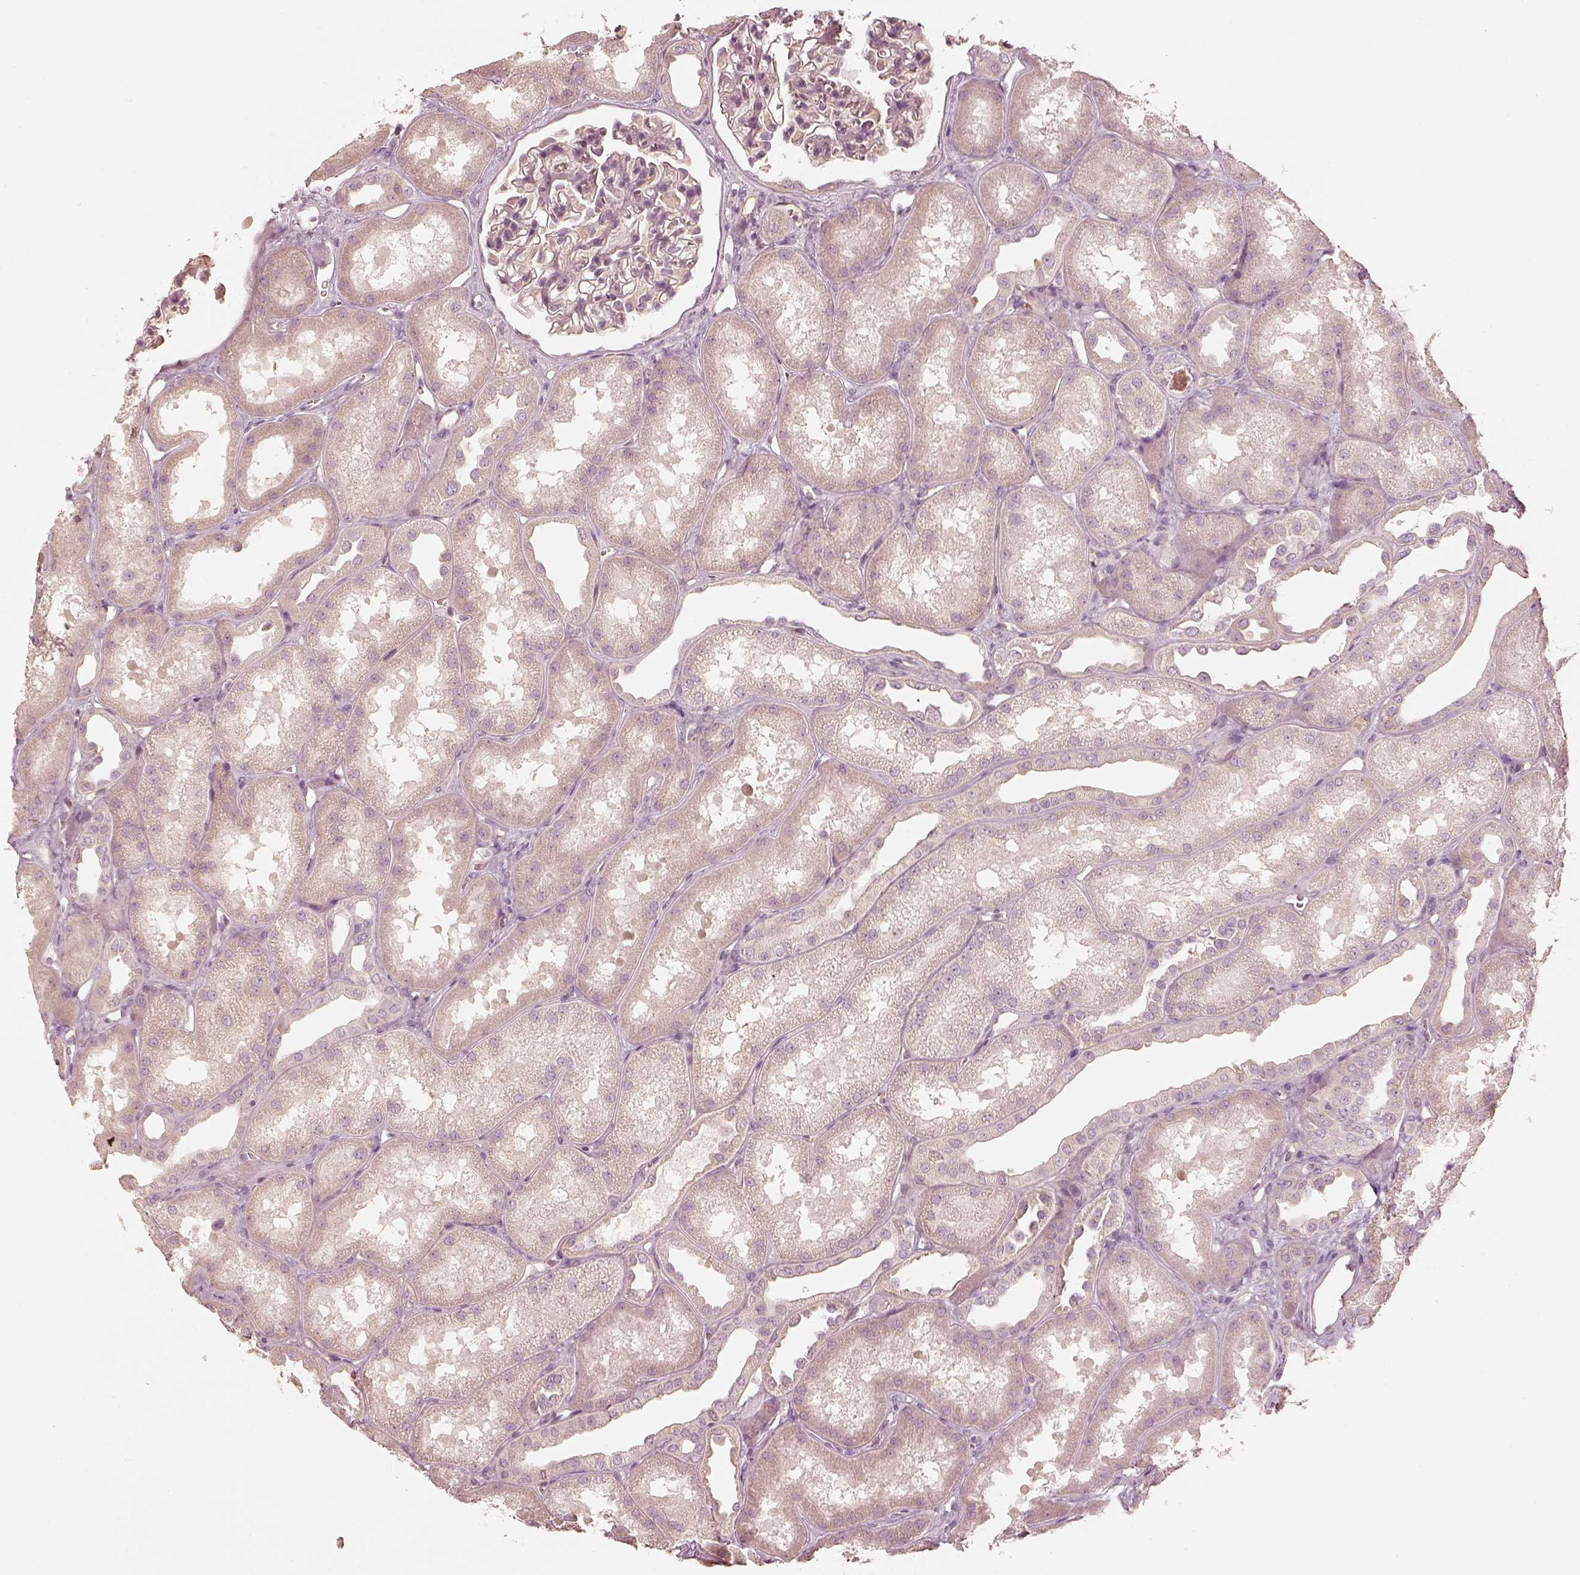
{"staining": {"intensity": "negative", "quantity": "none", "location": "none"}, "tissue": "kidney", "cell_type": "Cells in glomeruli", "image_type": "normal", "snomed": [{"axis": "morphology", "description": "Normal tissue, NOS"}, {"axis": "topography", "description": "Kidney"}], "caption": "This is a photomicrograph of immunohistochemistry staining of normal kidney, which shows no positivity in cells in glomeruli.", "gene": "FMNL2", "patient": {"sex": "male", "age": 61}}